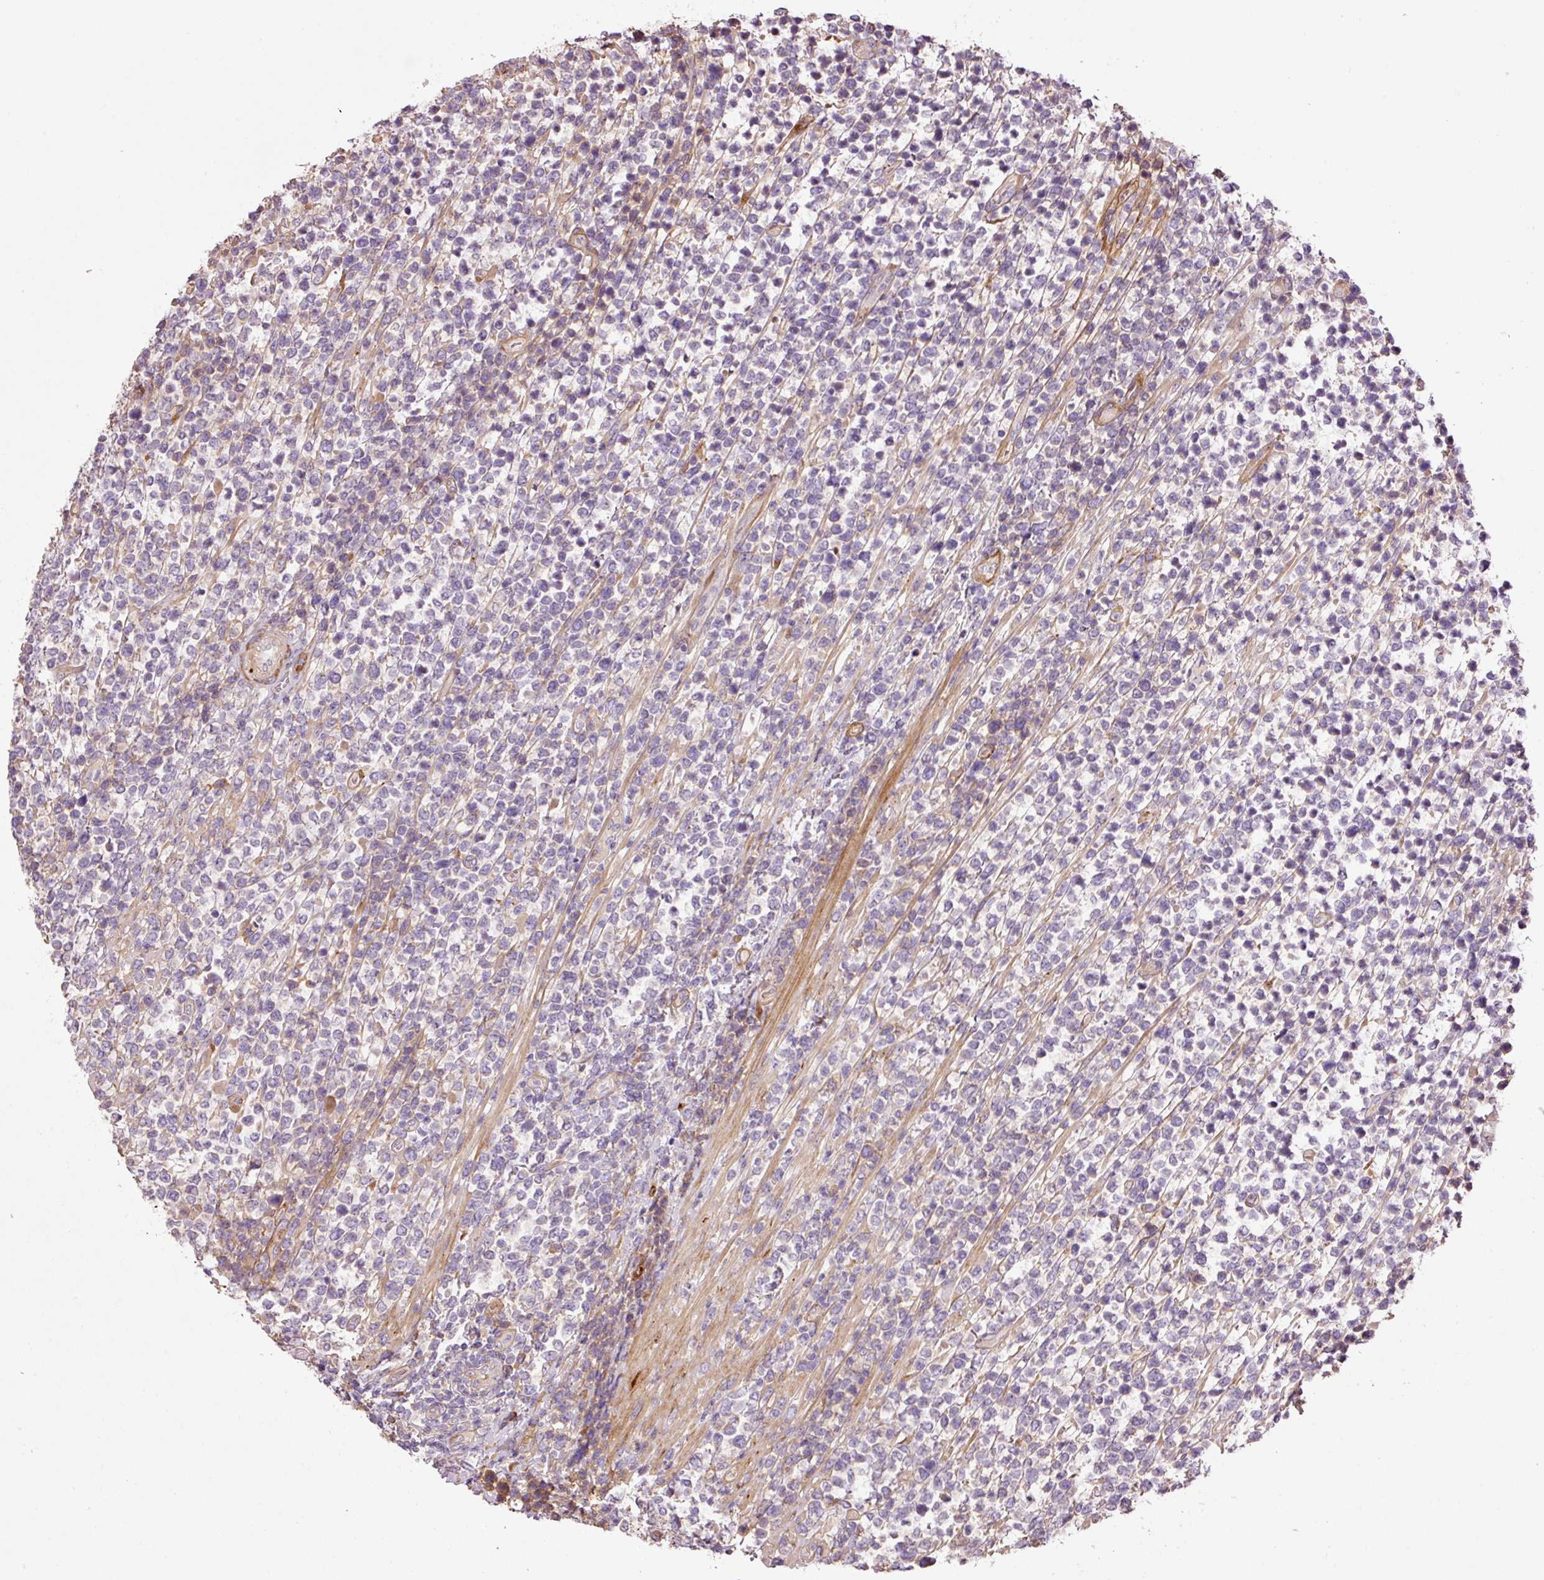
{"staining": {"intensity": "negative", "quantity": "none", "location": "none"}, "tissue": "lymphoma", "cell_type": "Tumor cells", "image_type": "cancer", "snomed": [{"axis": "morphology", "description": "Malignant lymphoma, non-Hodgkin's type, High grade"}, {"axis": "topography", "description": "Soft tissue"}], "caption": "An image of human lymphoma is negative for staining in tumor cells.", "gene": "NID2", "patient": {"sex": "female", "age": 56}}